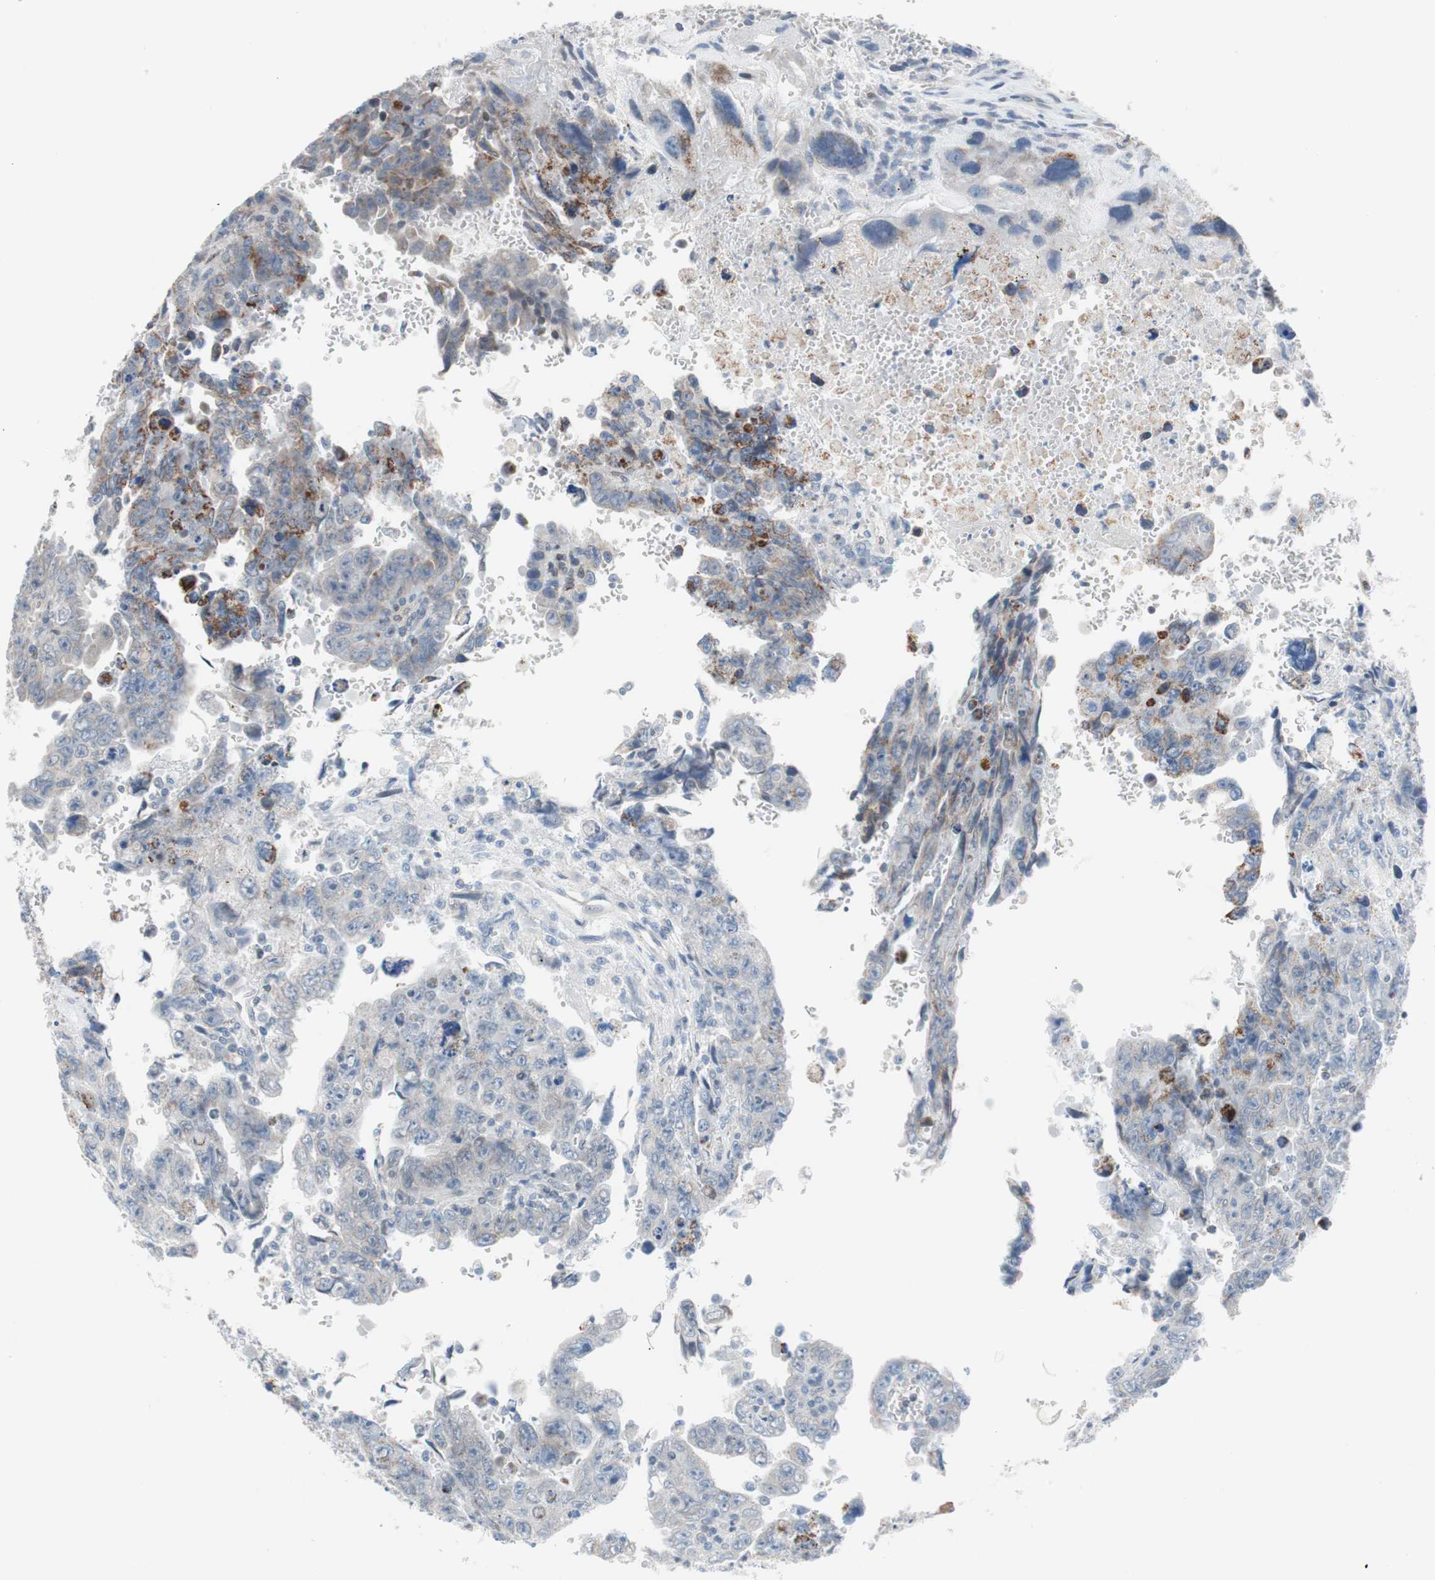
{"staining": {"intensity": "moderate", "quantity": "<25%", "location": "cytoplasmic/membranous"}, "tissue": "testis cancer", "cell_type": "Tumor cells", "image_type": "cancer", "snomed": [{"axis": "morphology", "description": "Carcinoma, Embryonal, NOS"}, {"axis": "topography", "description": "Testis"}], "caption": "This is a histology image of immunohistochemistry staining of testis embryonal carcinoma, which shows moderate staining in the cytoplasmic/membranous of tumor cells.", "gene": "ARNT2", "patient": {"sex": "male", "age": 28}}